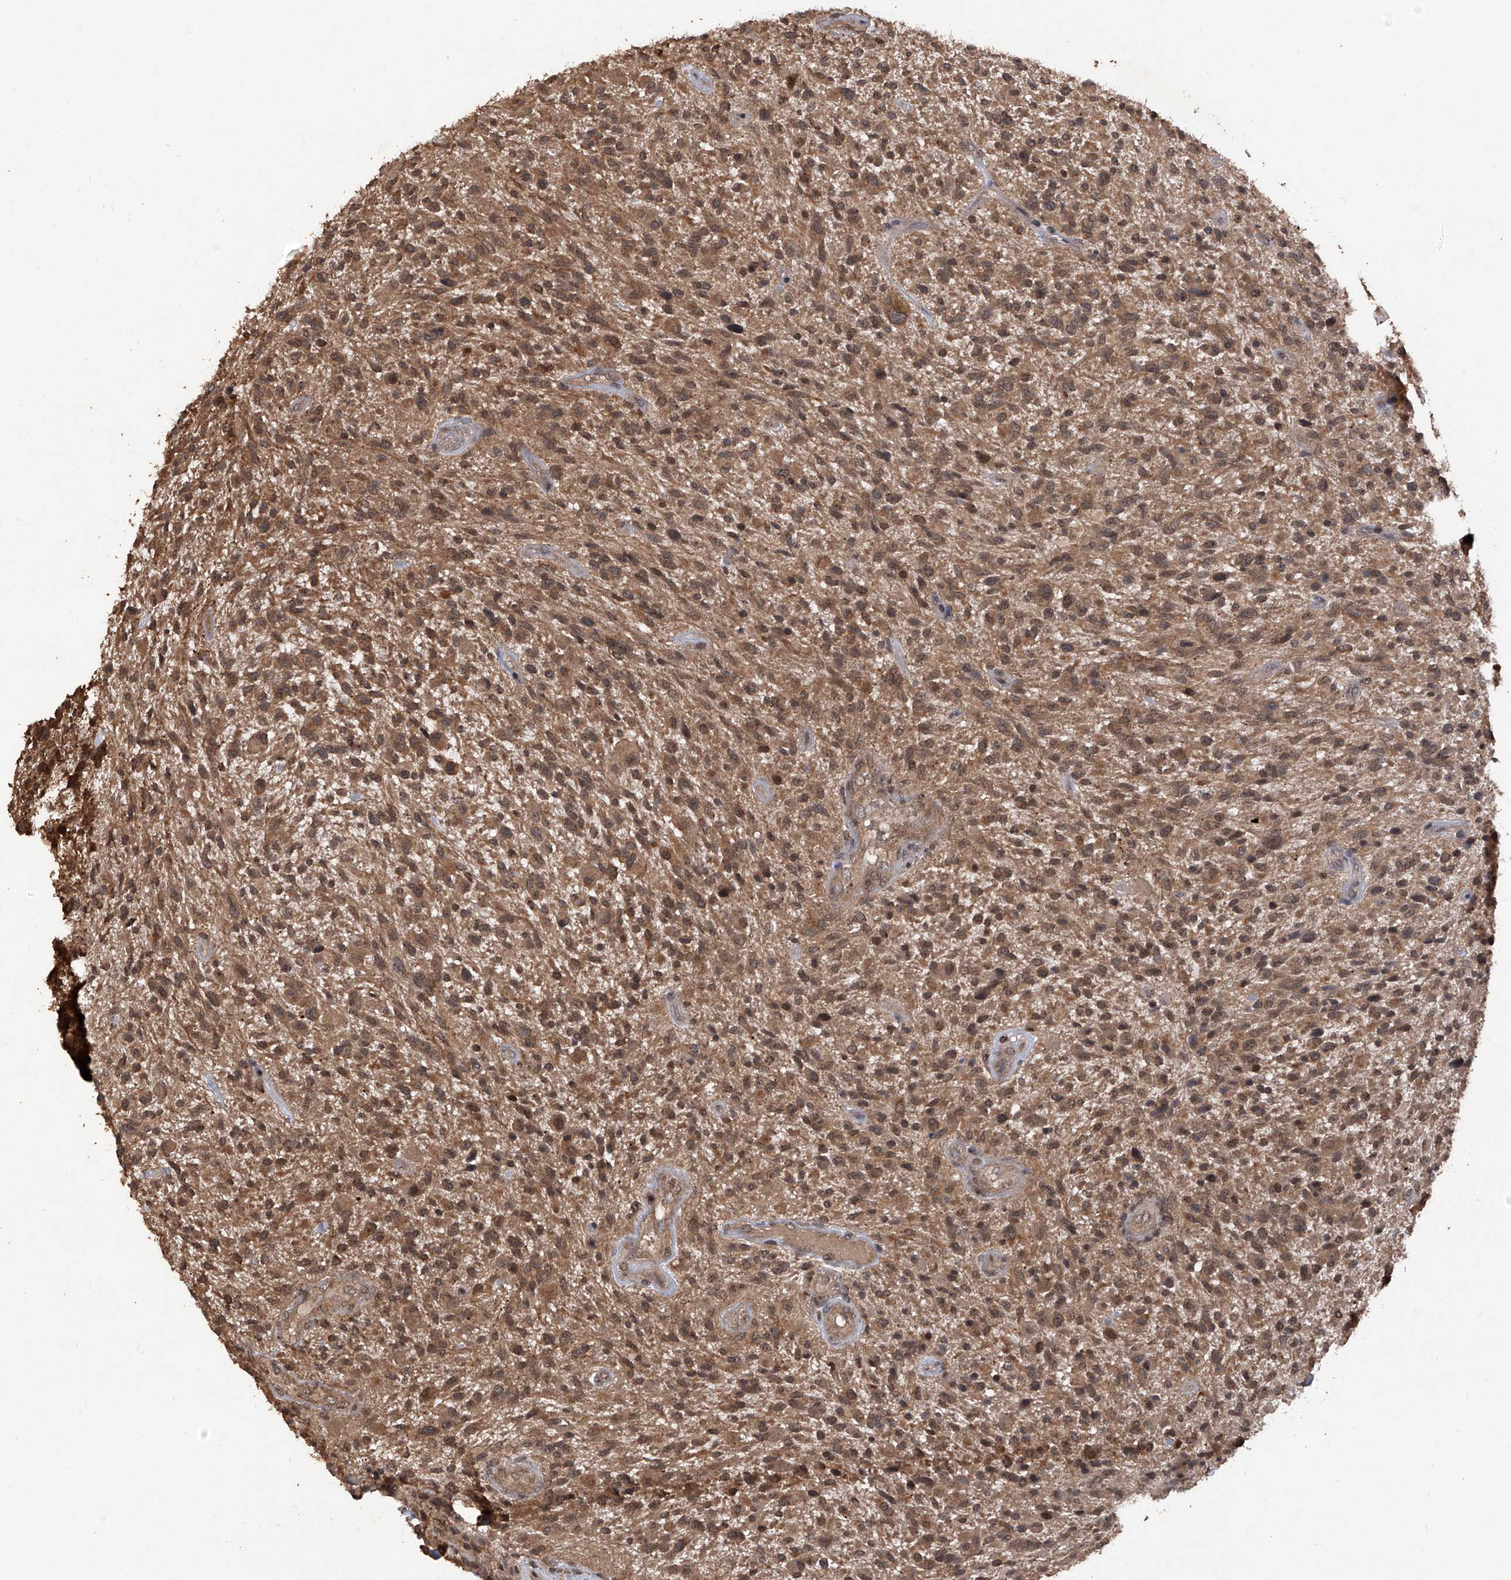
{"staining": {"intensity": "moderate", "quantity": ">75%", "location": "cytoplasmic/membranous,nuclear"}, "tissue": "glioma", "cell_type": "Tumor cells", "image_type": "cancer", "snomed": [{"axis": "morphology", "description": "Glioma, malignant, High grade"}, {"axis": "topography", "description": "Brain"}], "caption": "An immunohistochemistry (IHC) histopathology image of neoplastic tissue is shown. Protein staining in brown highlights moderate cytoplasmic/membranous and nuclear positivity in glioma within tumor cells.", "gene": "LYSMD4", "patient": {"sex": "male", "age": 47}}